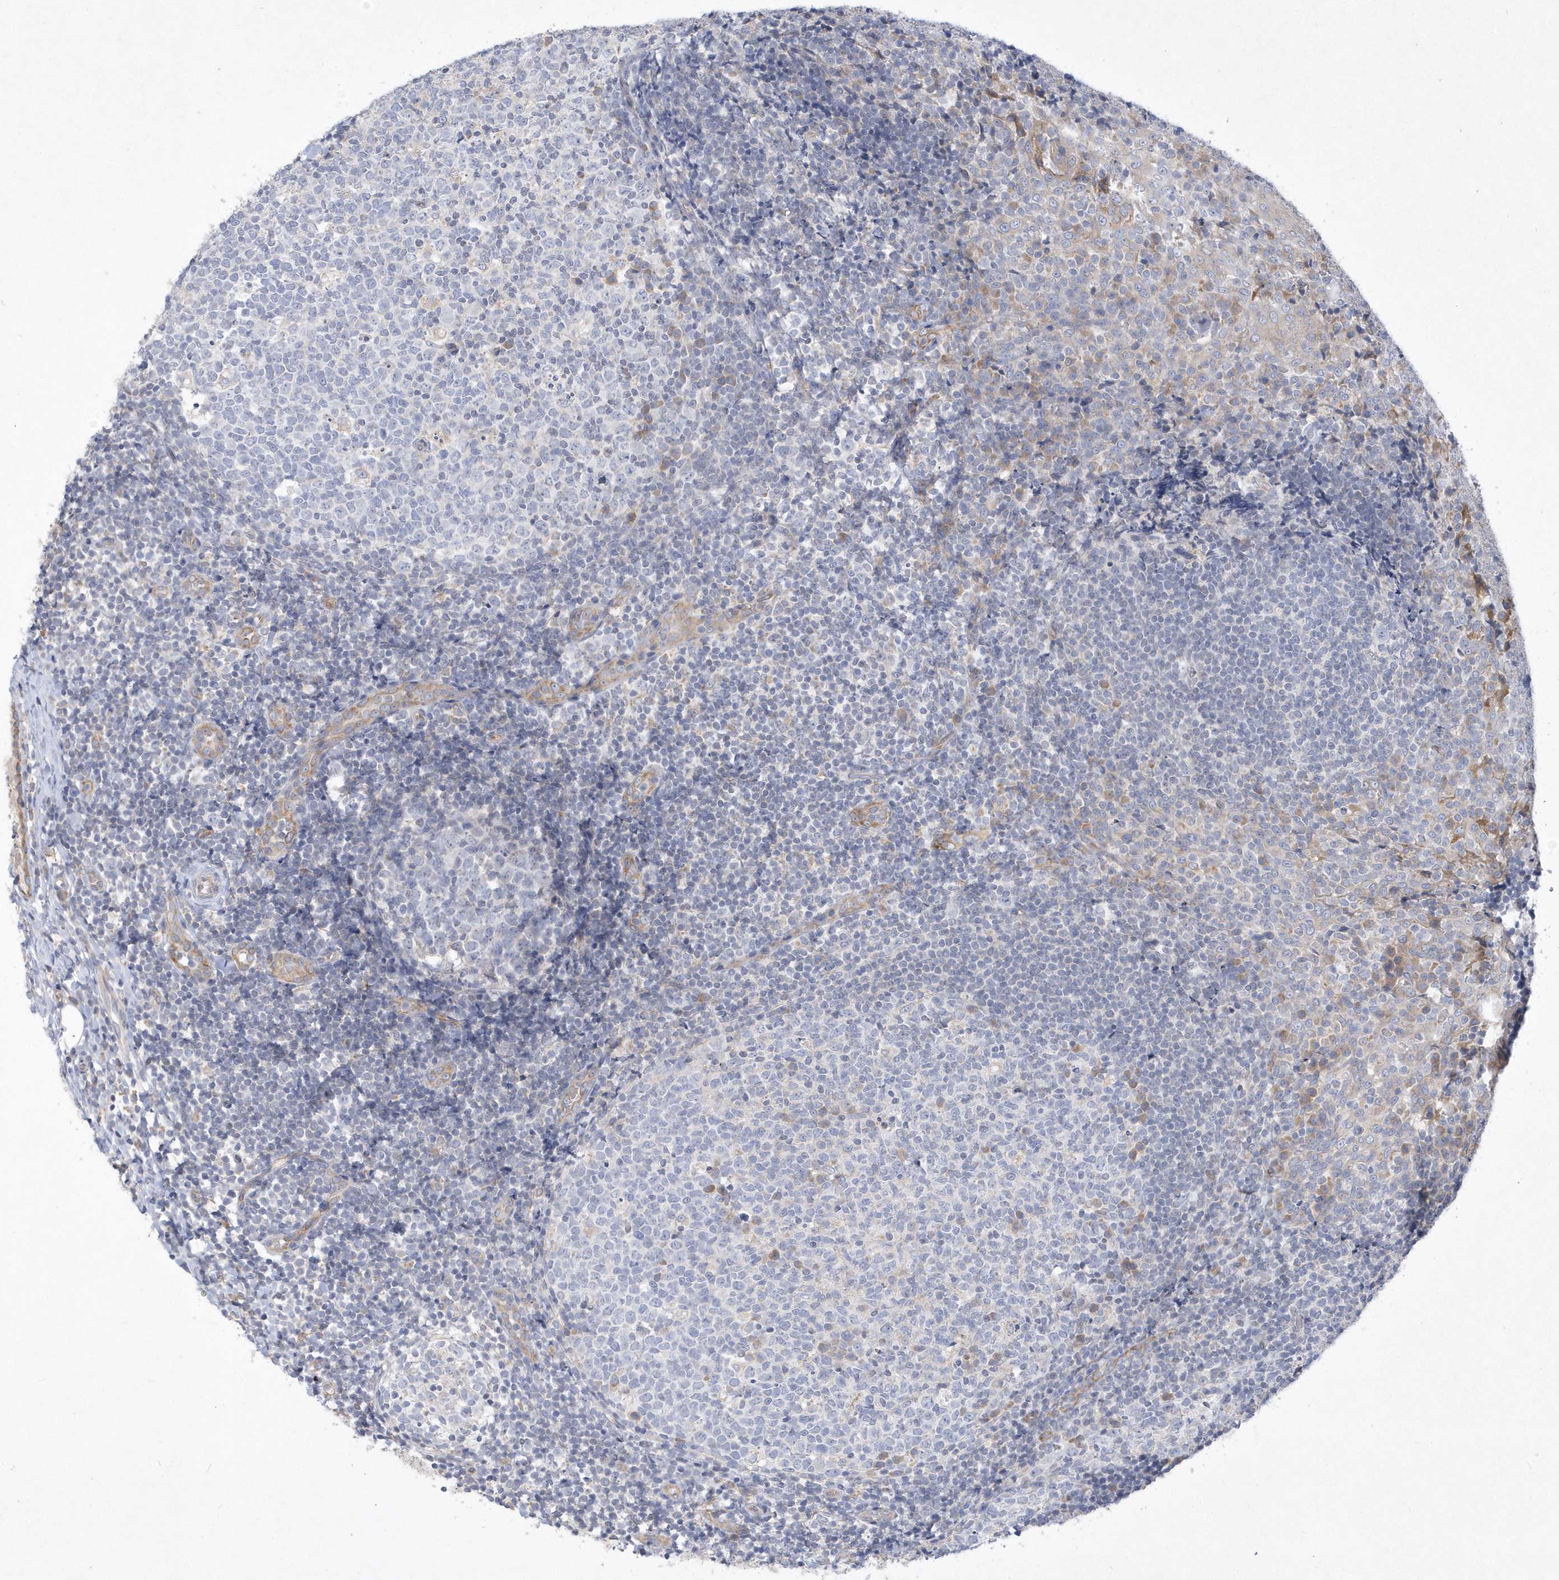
{"staining": {"intensity": "weak", "quantity": "<25%", "location": "cytoplasmic/membranous"}, "tissue": "tonsil", "cell_type": "Germinal center cells", "image_type": "normal", "snomed": [{"axis": "morphology", "description": "Normal tissue, NOS"}, {"axis": "topography", "description": "Tonsil"}], "caption": "A micrograph of human tonsil is negative for staining in germinal center cells.", "gene": "DGAT1", "patient": {"sex": "female", "age": 19}}